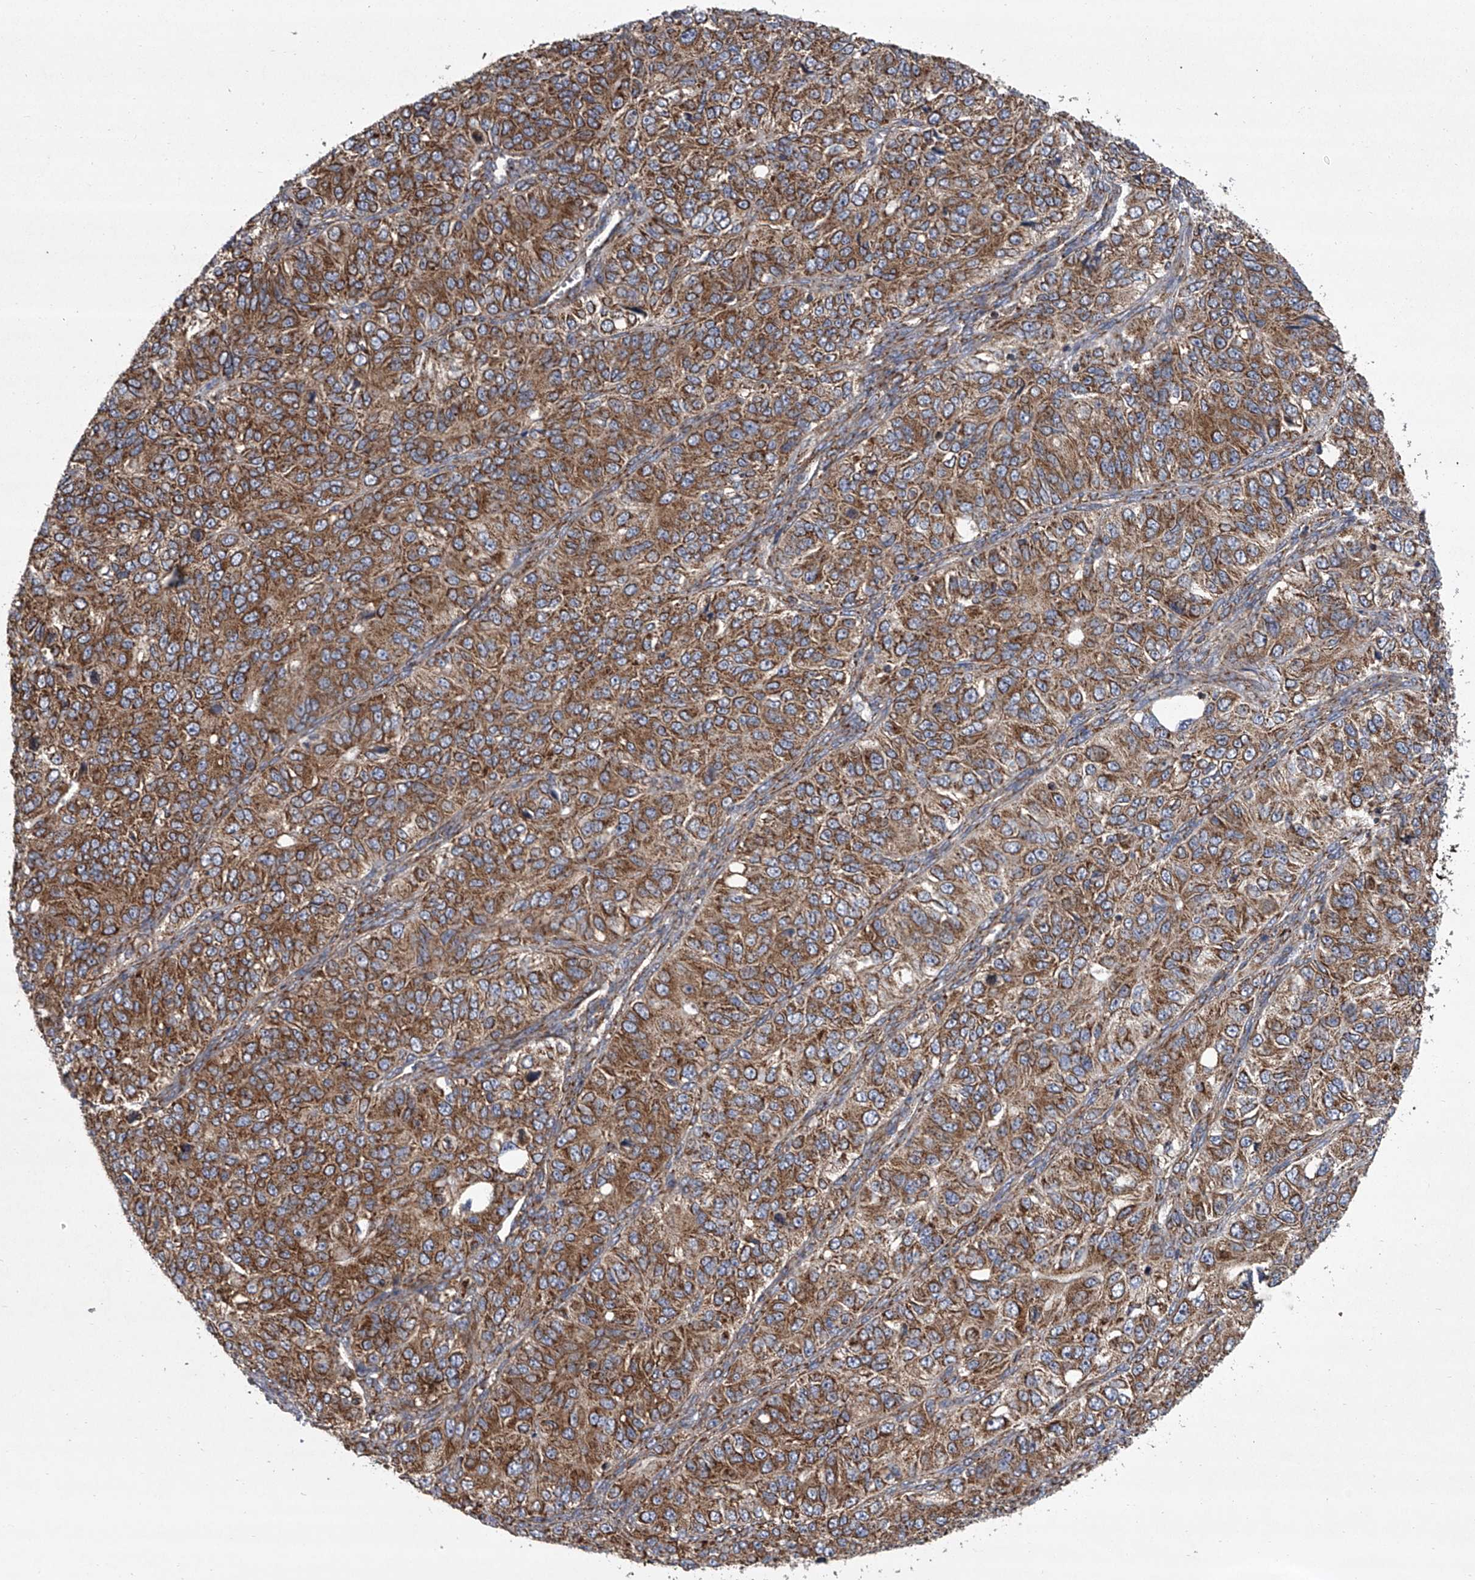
{"staining": {"intensity": "moderate", "quantity": ">75%", "location": "cytoplasmic/membranous"}, "tissue": "ovarian cancer", "cell_type": "Tumor cells", "image_type": "cancer", "snomed": [{"axis": "morphology", "description": "Carcinoma, endometroid"}, {"axis": "topography", "description": "Ovary"}], "caption": "Human ovarian endometroid carcinoma stained with a brown dye reveals moderate cytoplasmic/membranous positive expression in approximately >75% of tumor cells.", "gene": "ZC3H15", "patient": {"sex": "female", "age": 51}}